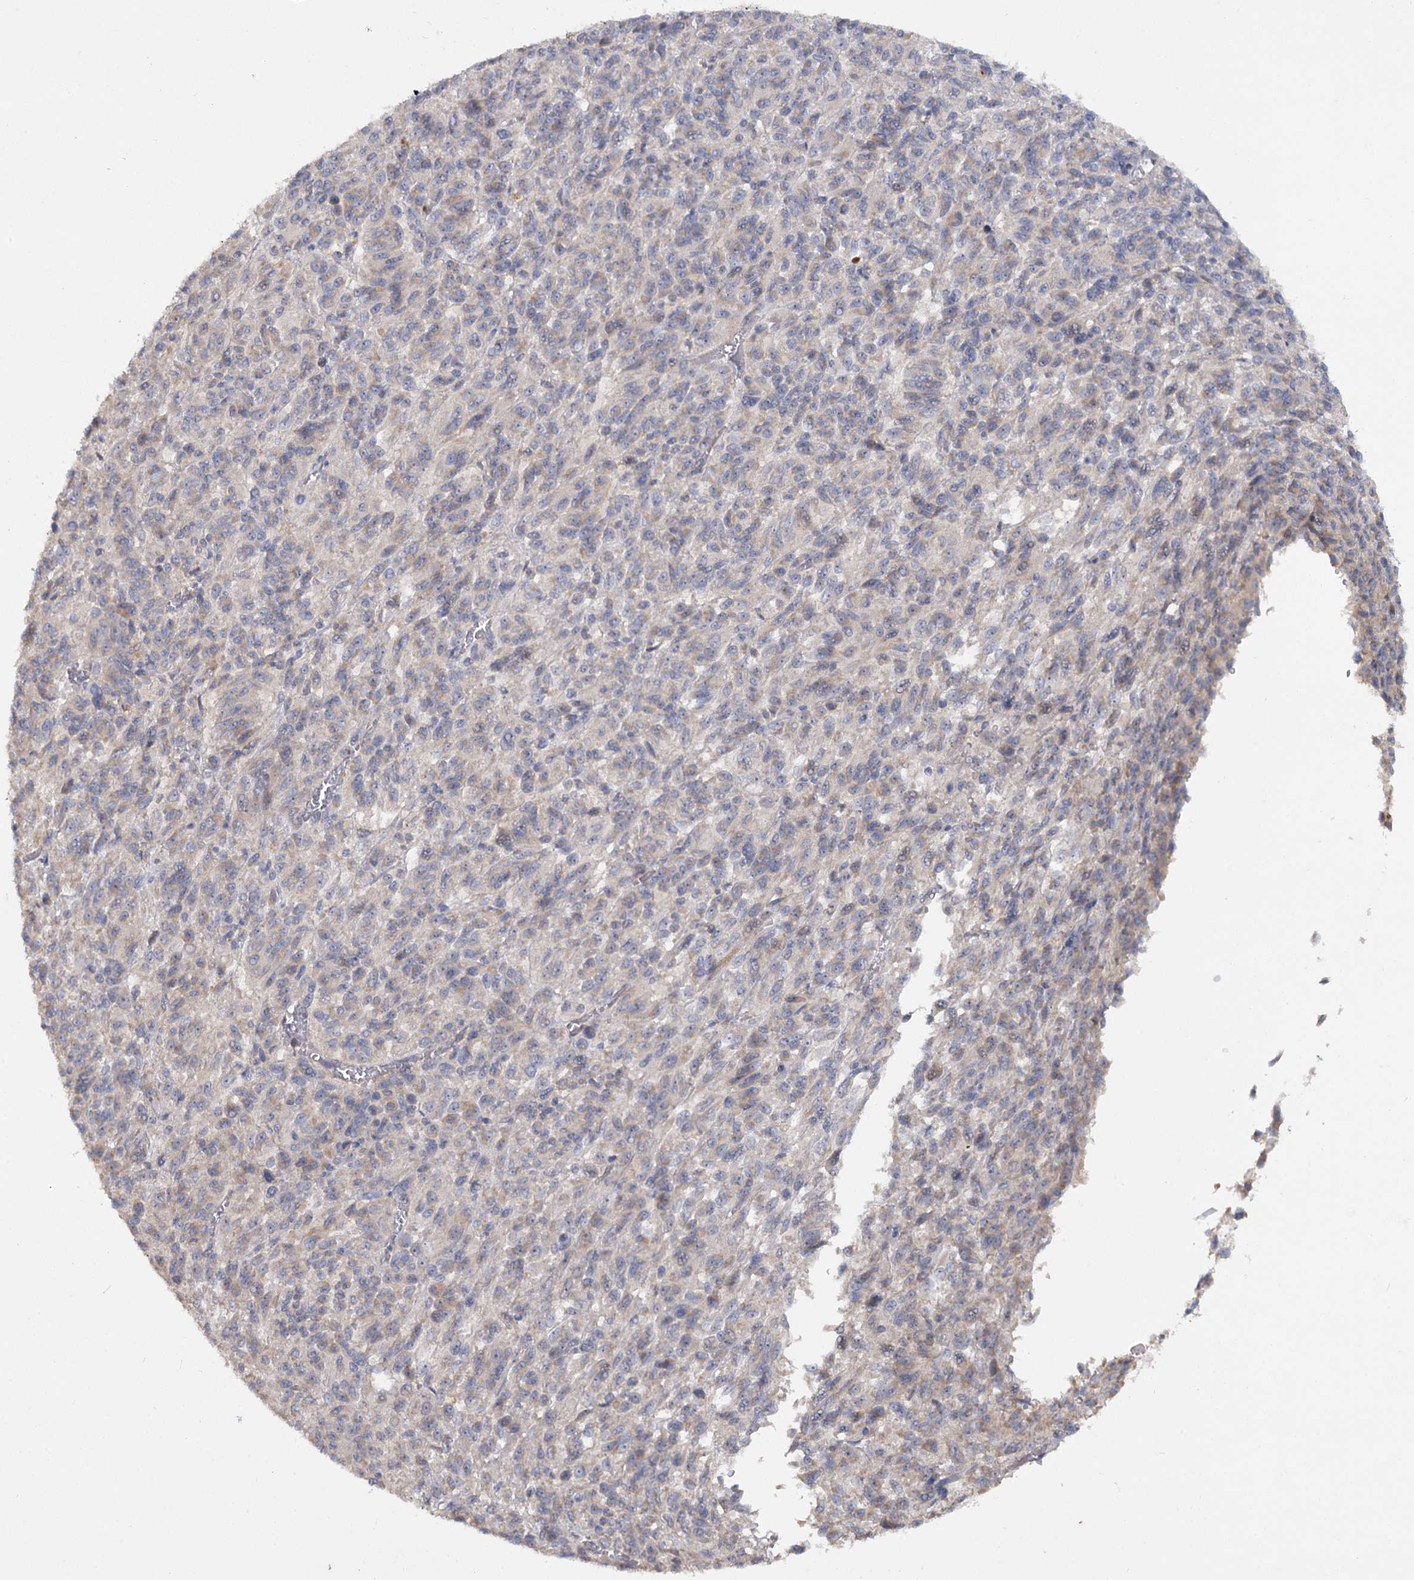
{"staining": {"intensity": "negative", "quantity": "none", "location": "none"}, "tissue": "melanoma", "cell_type": "Tumor cells", "image_type": "cancer", "snomed": [{"axis": "morphology", "description": "Malignant melanoma, Metastatic site"}, {"axis": "topography", "description": "Lung"}], "caption": "Immunohistochemistry image of melanoma stained for a protein (brown), which demonstrates no expression in tumor cells.", "gene": "ANGPTL5", "patient": {"sex": "male", "age": 64}}